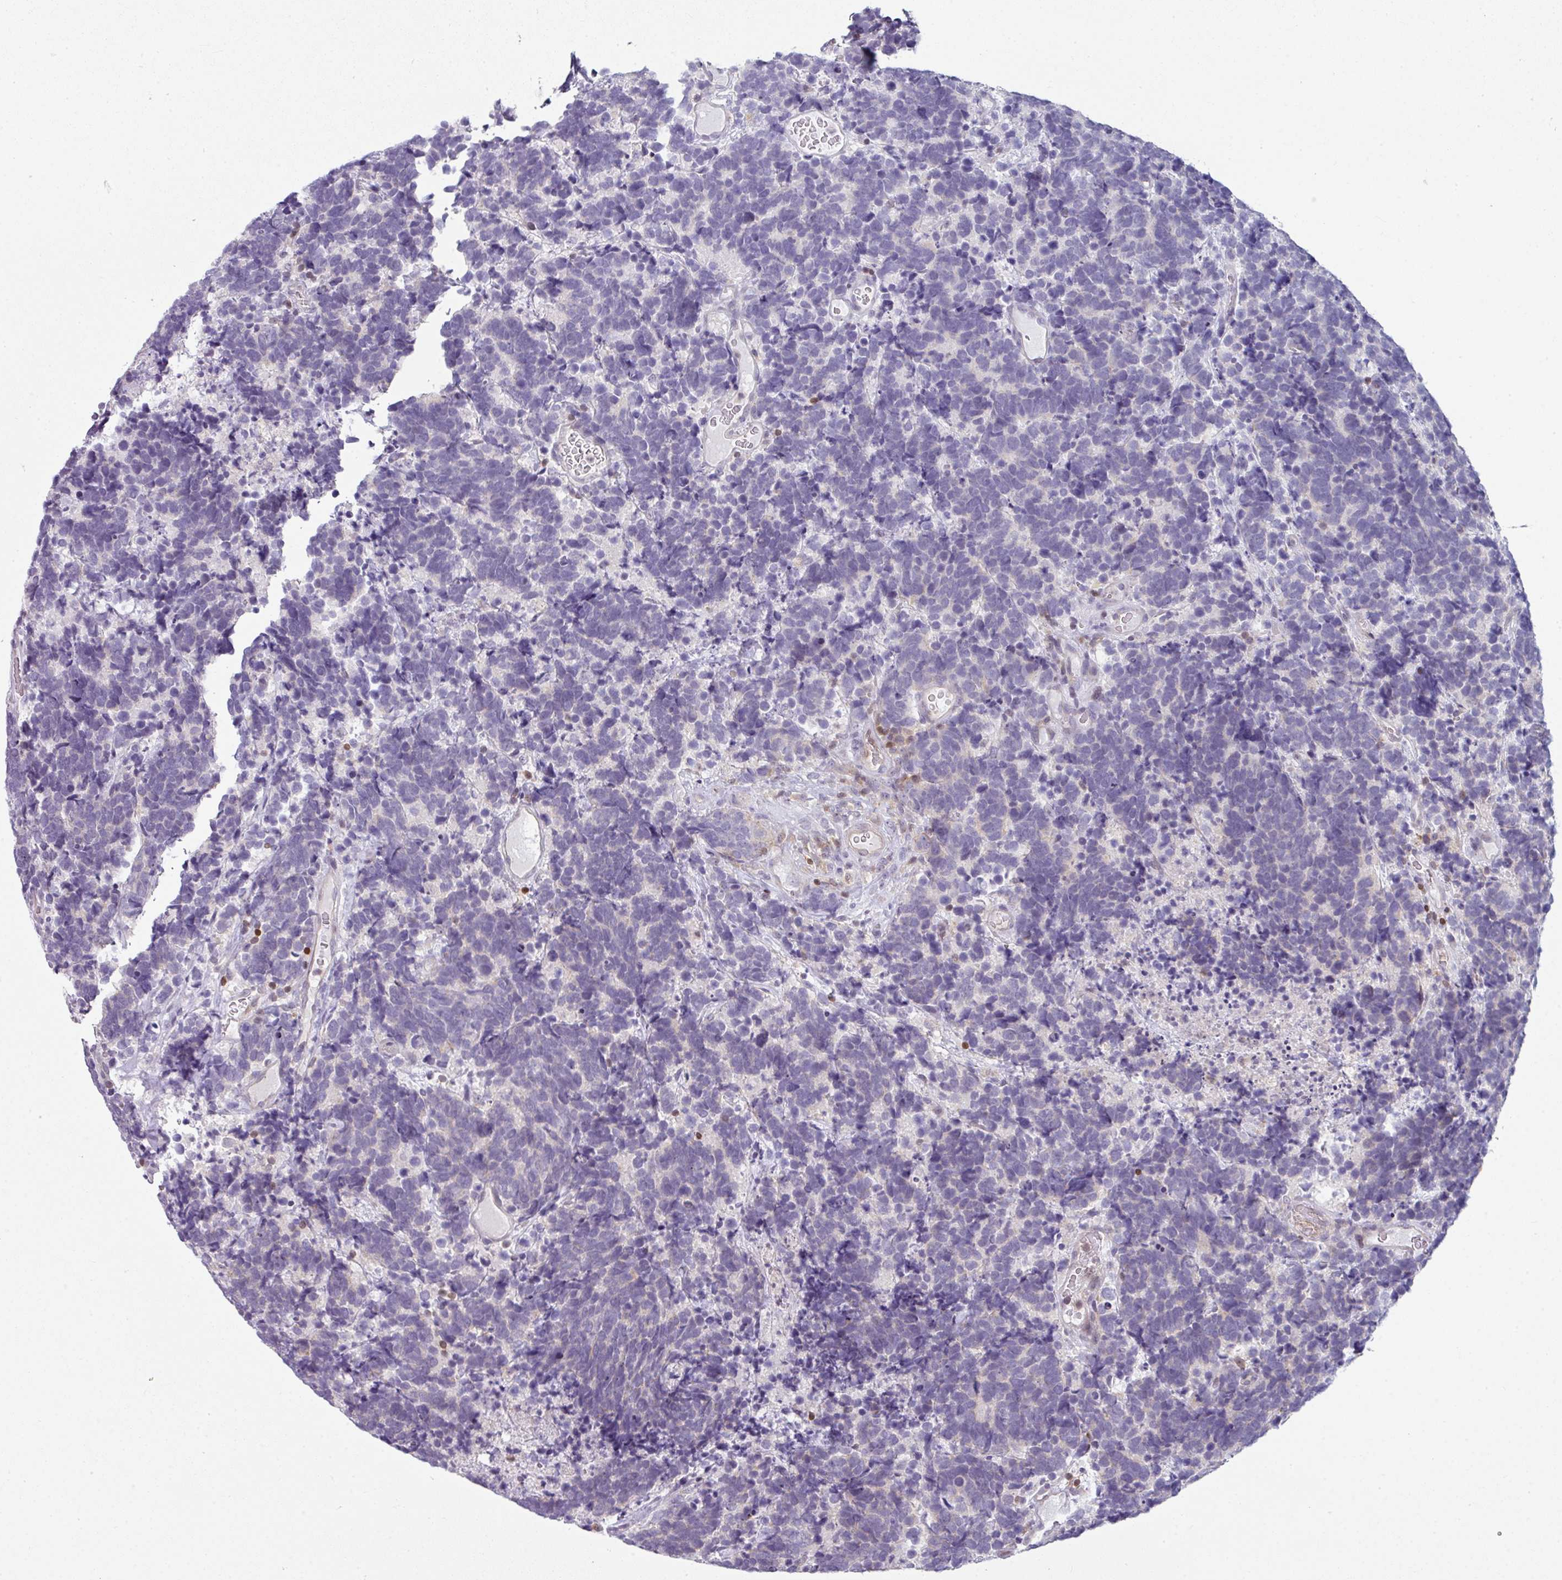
{"staining": {"intensity": "negative", "quantity": "none", "location": "none"}, "tissue": "carcinoid", "cell_type": "Tumor cells", "image_type": "cancer", "snomed": [{"axis": "morphology", "description": "Carcinoma, NOS"}, {"axis": "morphology", "description": "Carcinoid, malignant, NOS"}, {"axis": "topography", "description": "Urinary bladder"}], "caption": "The immunohistochemistry (IHC) photomicrograph has no significant staining in tumor cells of malignant carcinoid tissue. Nuclei are stained in blue.", "gene": "STAT5A", "patient": {"sex": "male", "age": 57}}